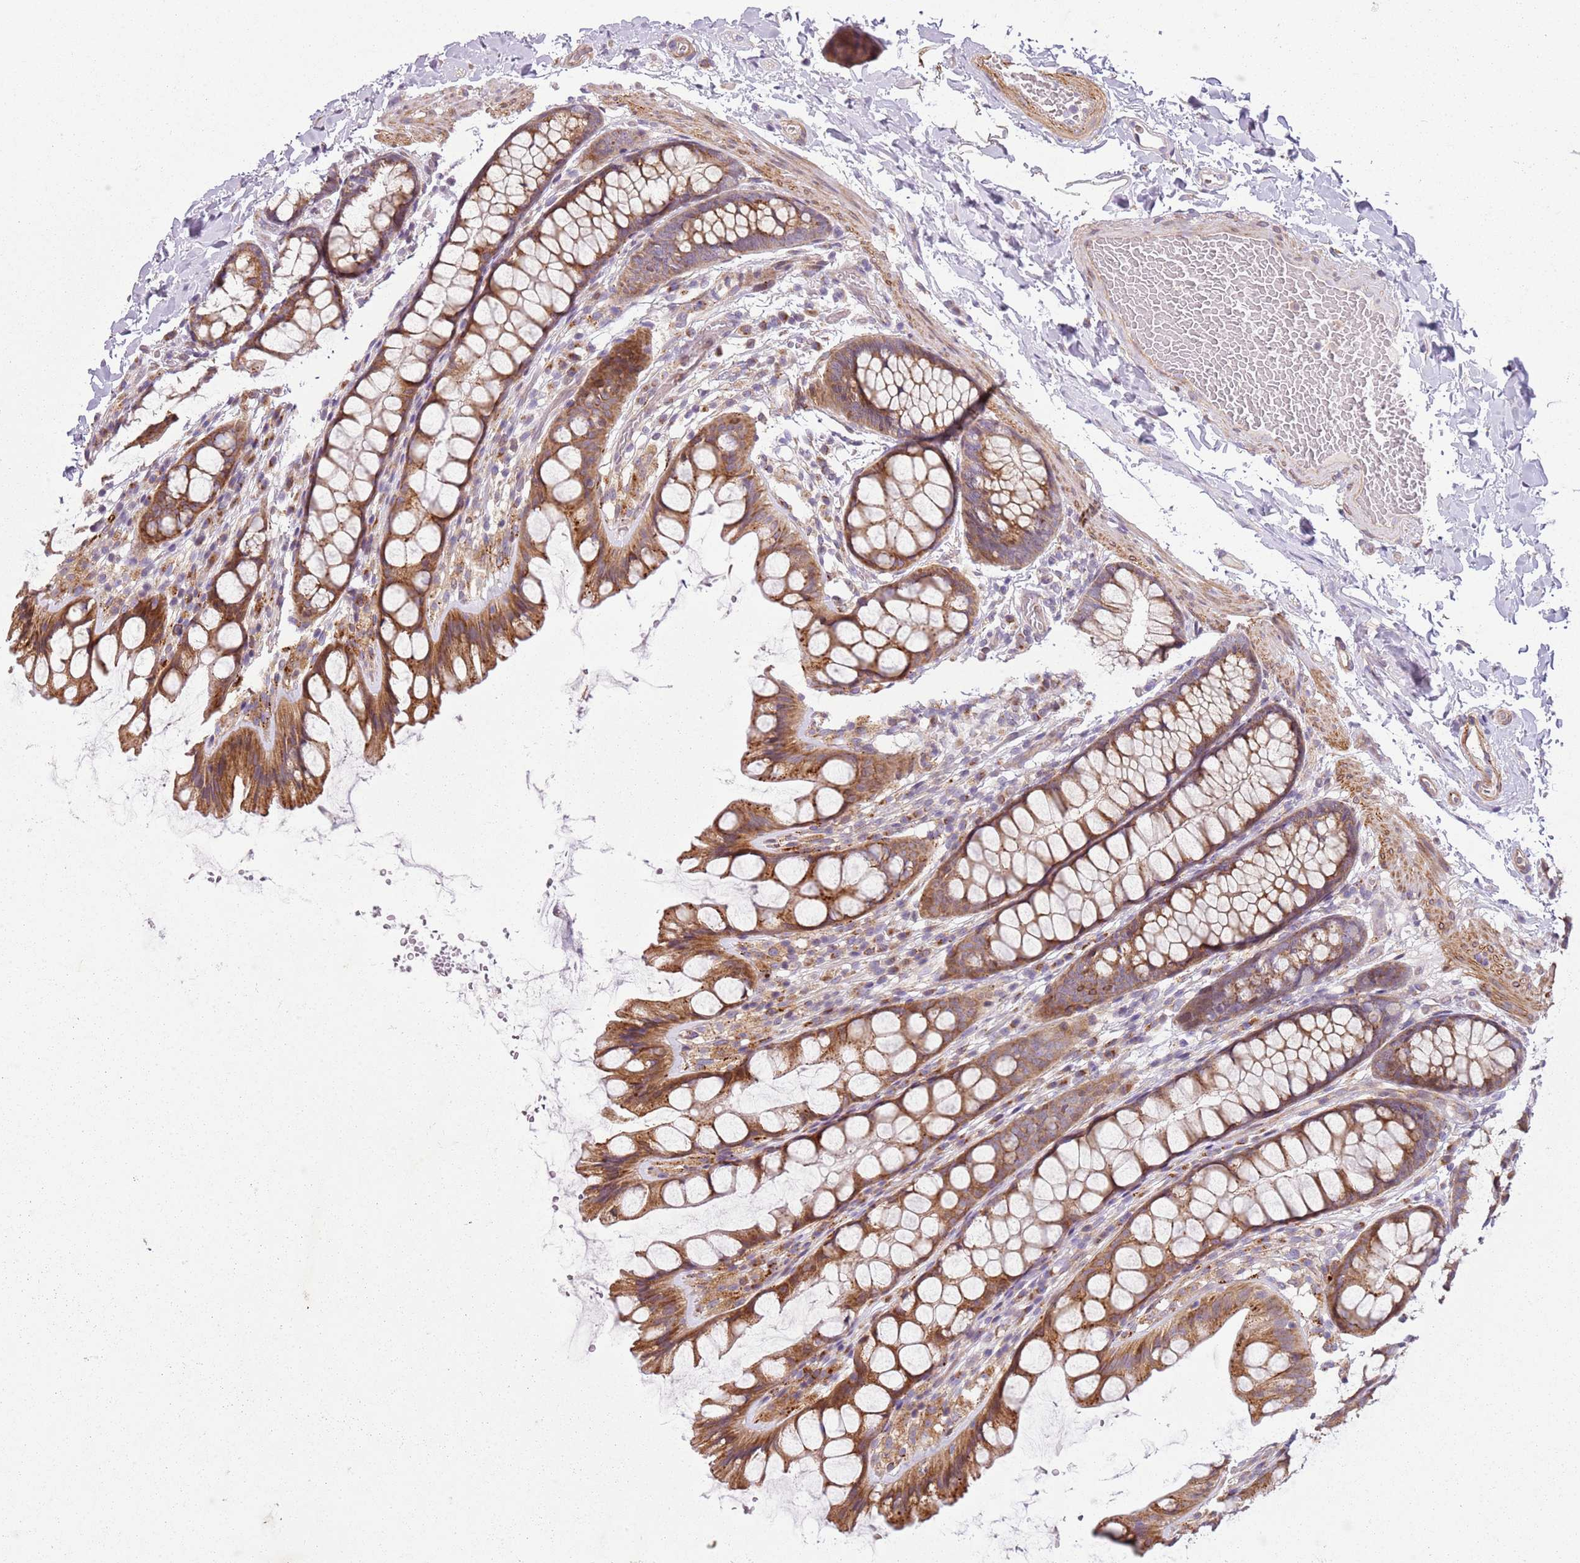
{"staining": {"intensity": "moderate", "quantity": ">75%", "location": "cytoplasmic/membranous"}, "tissue": "colon", "cell_type": "Endothelial cells", "image_type": "normal", "snomed": [{"axis": "morphology", "description": "Normal tissue, NOS"}, {"axis": "topography", "description": "Colon"}], "caption": "The immunohistochemical stain shows moderate cytoplasmic/membranous staining in endothelial cells of normal colon.", "gene": "PVRIG", "patient": {"sex": "male", "age": 47}}